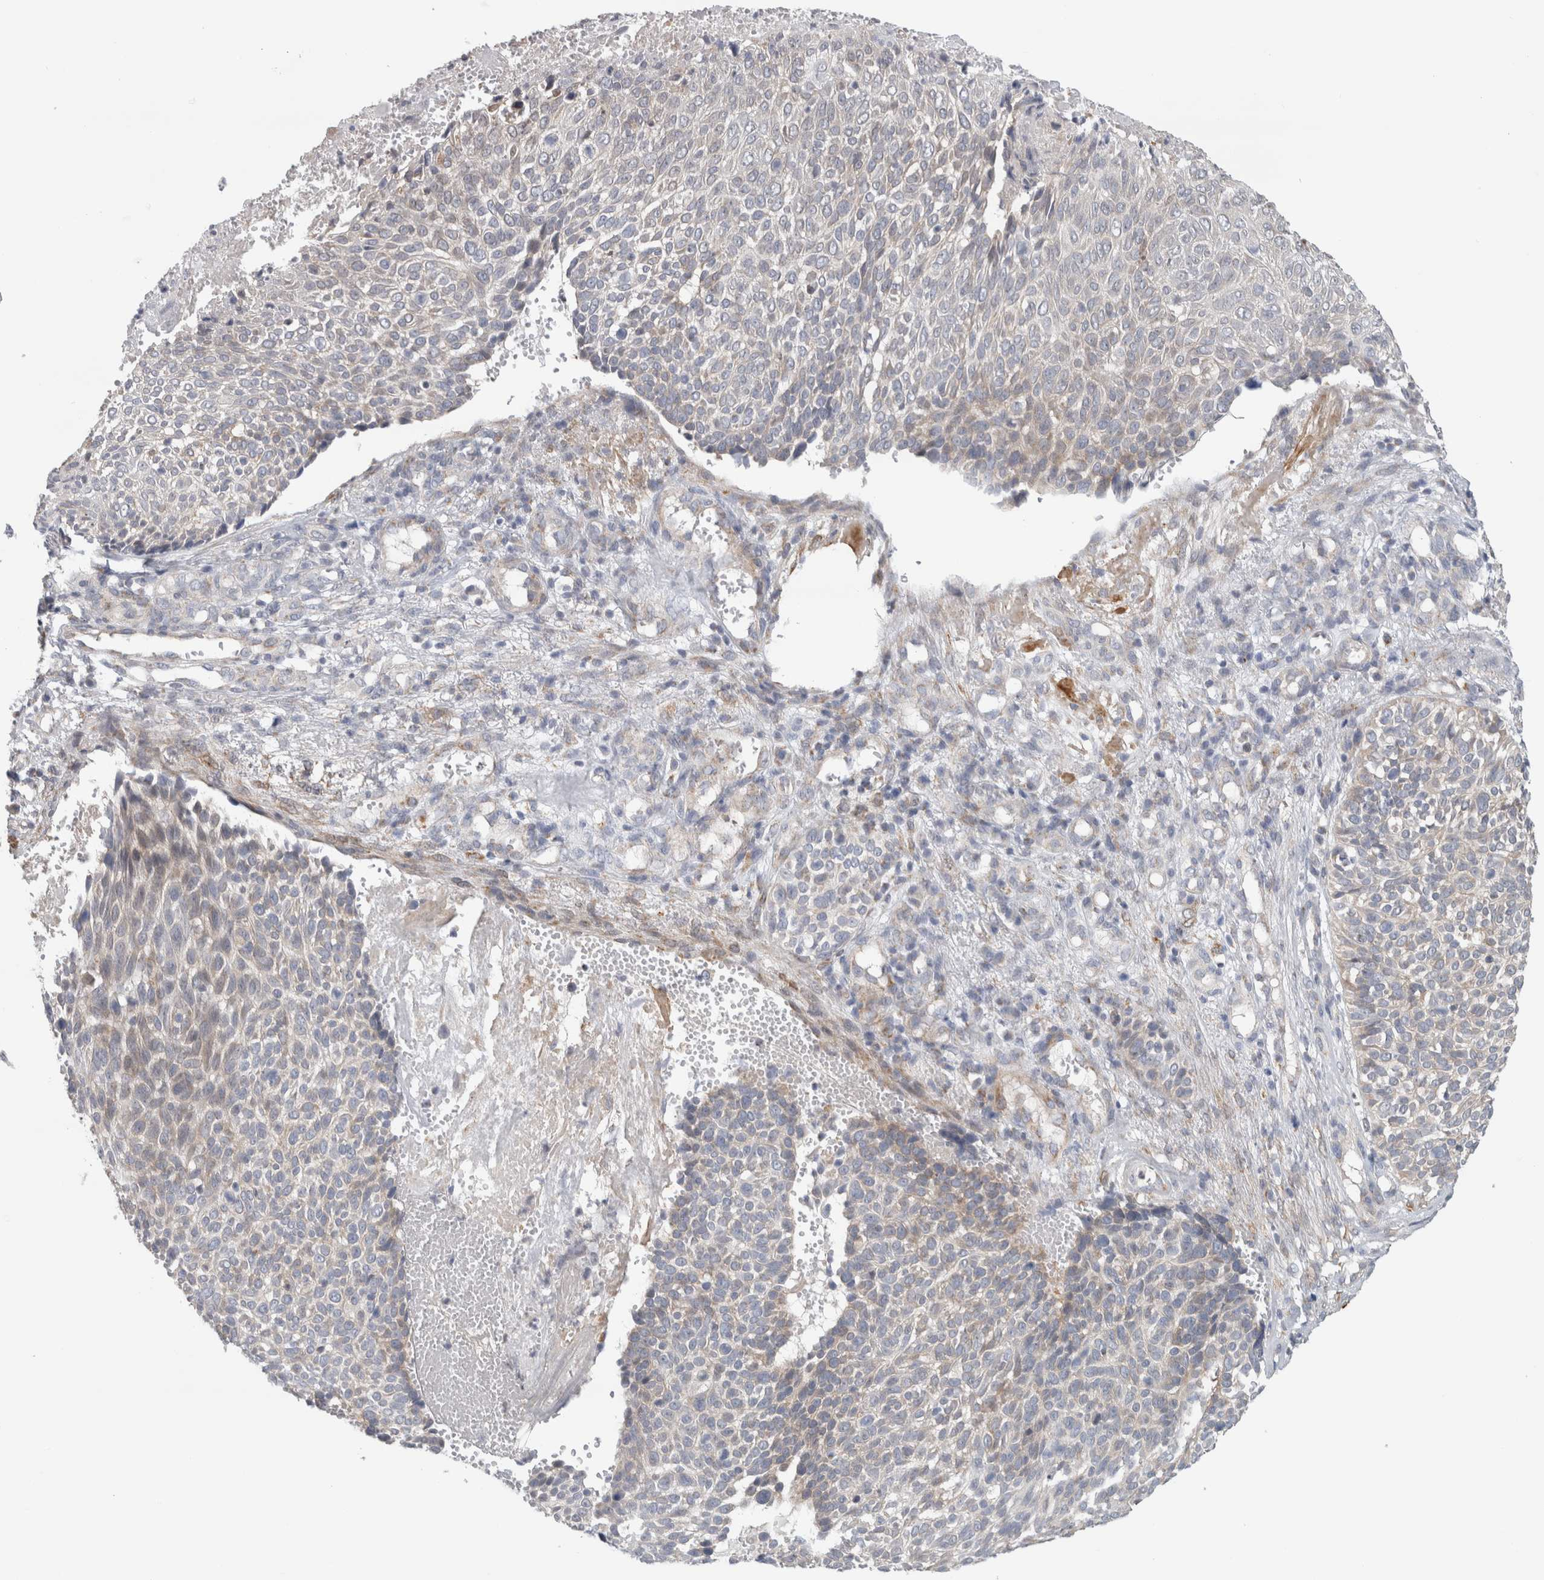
{"staining": {"intensity": "weak", "quantity": "<25%", "location": "cytoplasmic/membranous"}, "tissue": "cervical cancer", "cell_type": "Tumor cells", "image_type": "cancer", "snomed": [{"axis": "morphology", "description": "Squamous cell carcinoma, NOS"}, {"axis": "topography", "description": "Cervix"}], "caption": "There is no significant positivity in tumor cells of cervical squamous cell carcinoma.", "gene": "RAB18", "patient": {"sex": "female", "age": 74}}